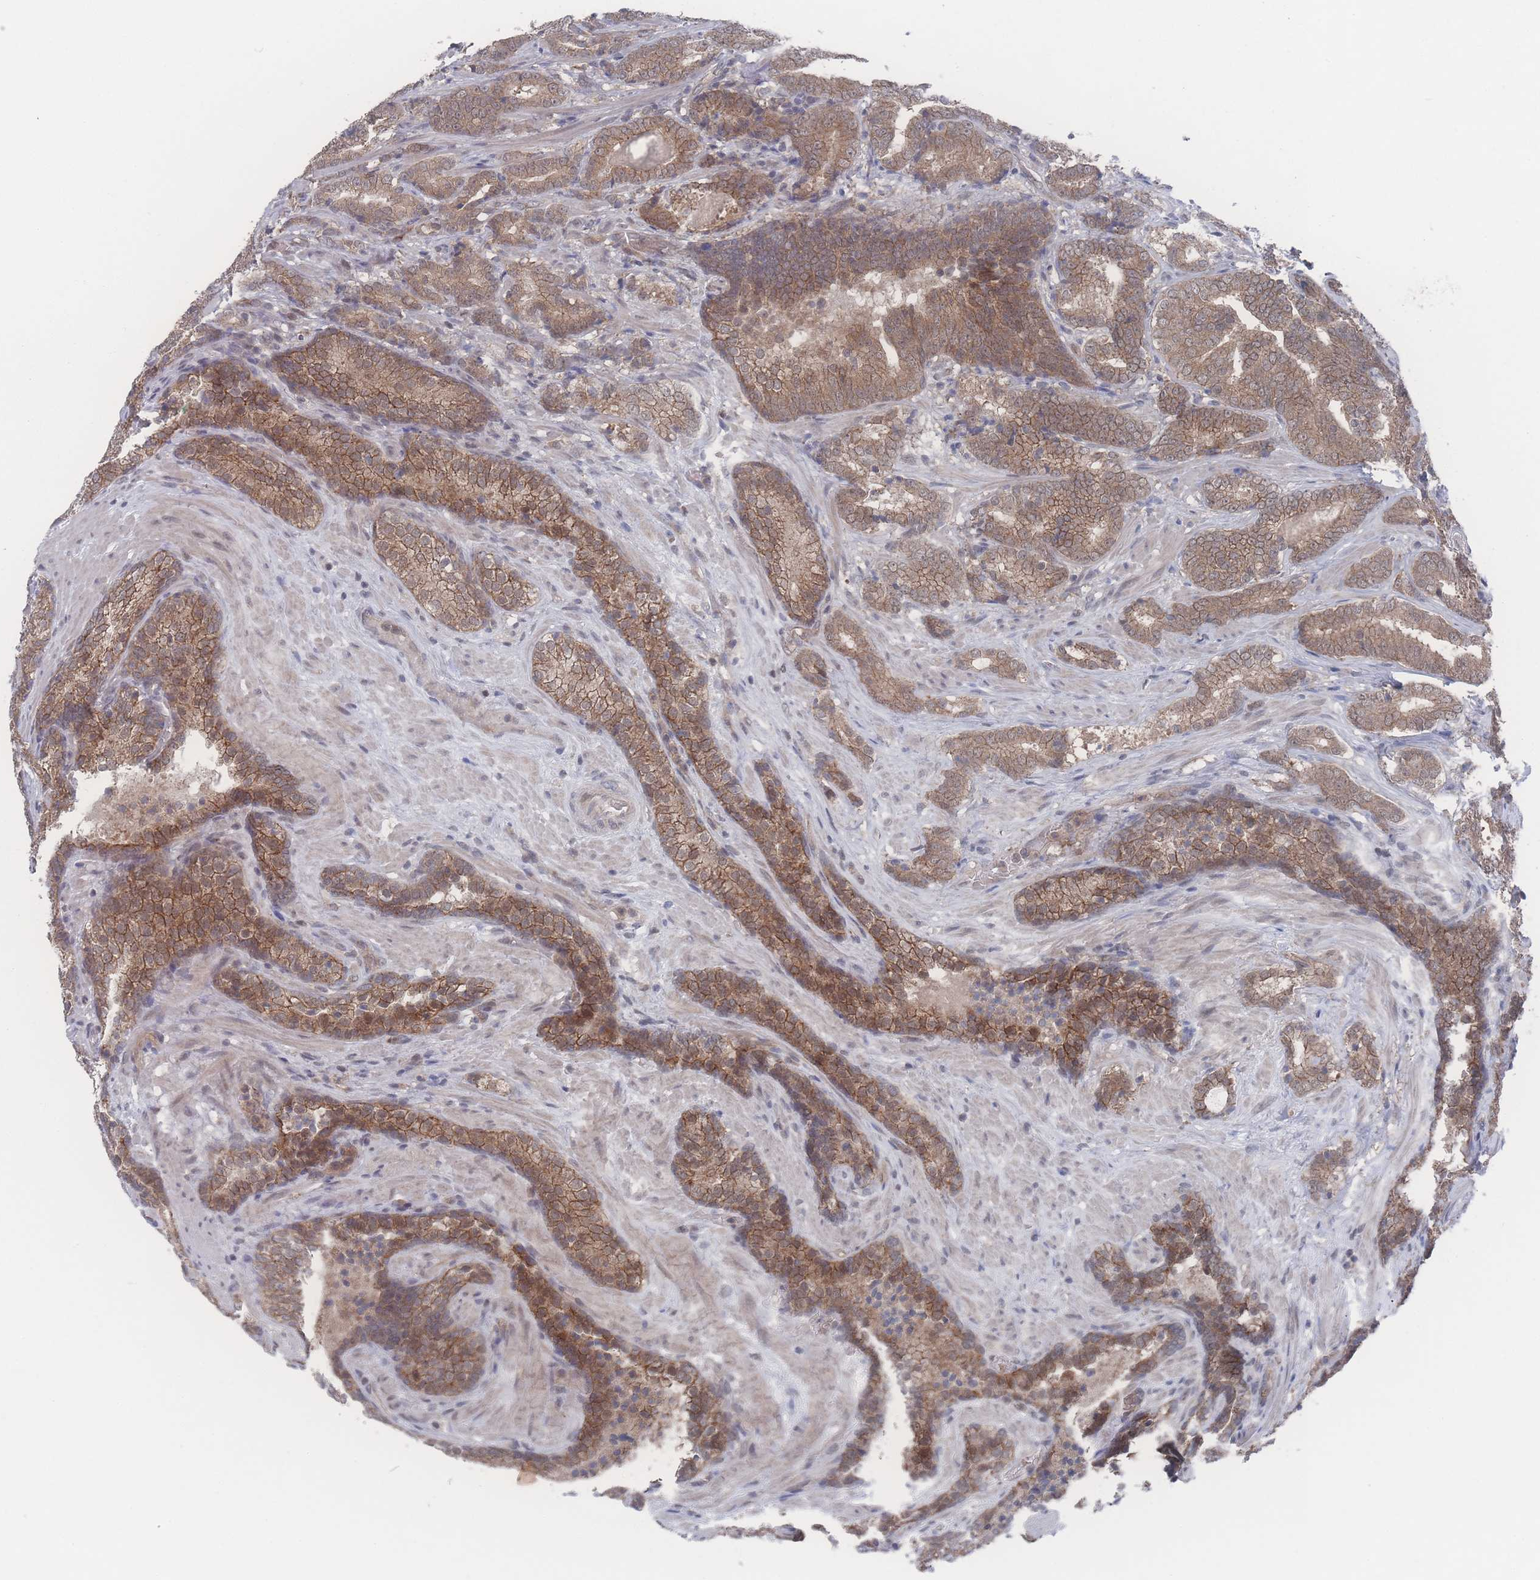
{"staining": {"intensity": "moderate", "quantity": ">75%", "location": "cytoplasmic/membranous"}, "tissue": "prostate cancer", "cell_type": "Tumor cells", "image_type": "cancer", "snomed": [{"axis": "morphology", "description": "Adenocarcinoma, Low grade"}, {"axis": "topography", "description": "Prostate"}], "caption": "A brown stain shows moderate cytoplasmic/membranous staining of a protein in prostate cancer tumor cells.", "gene": "NBEAL1", "patient": {"sex": "male", "age": 58}}